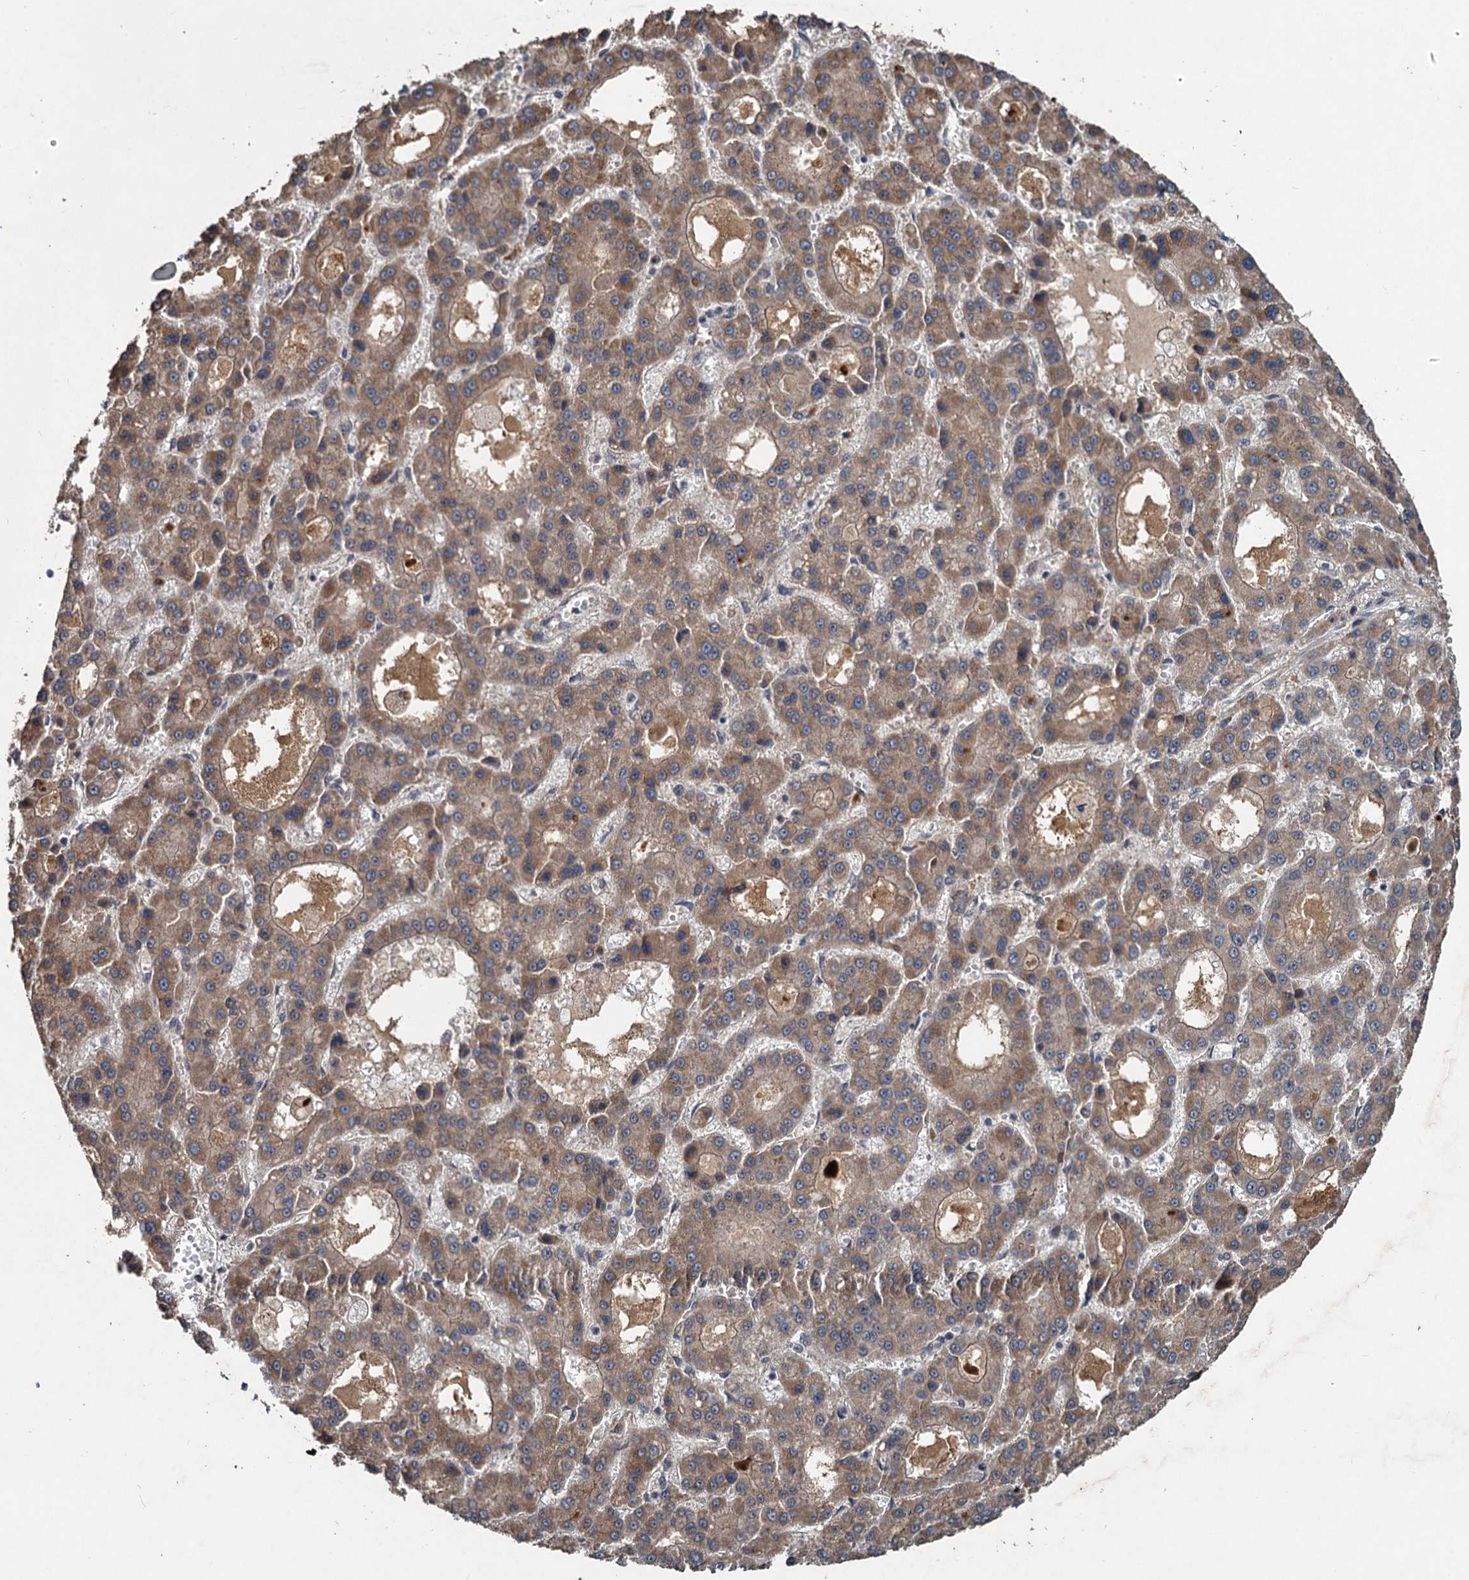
{"staining": {"intensity": "moderate", "quantity": ">75%", "location": "cytoplasmic/membranous"}, "tissue": "liver cancer", "cell_type": "Tumor cells", "image_type": "cancer", "snomed": [{"axis": "morphology", "description": "Carcinoma, Hepatocellular, NOS"}, {"axis": "topography", "description": "Liver"}], "caption": "Immunohistochemical staining of human hepatocellular carcinoma (liver) displays moderate cytoplasmic/membranous protein staining in about >75% of tumor cells. The staining is performed using DAB (3,3'-diaminobenzidine) brown chromogen to label protein expression. The nuclei are counter-stained blue using hematoxylin.", "gene": "RITA1", "patient": {"sex": "male", "age": 70}}